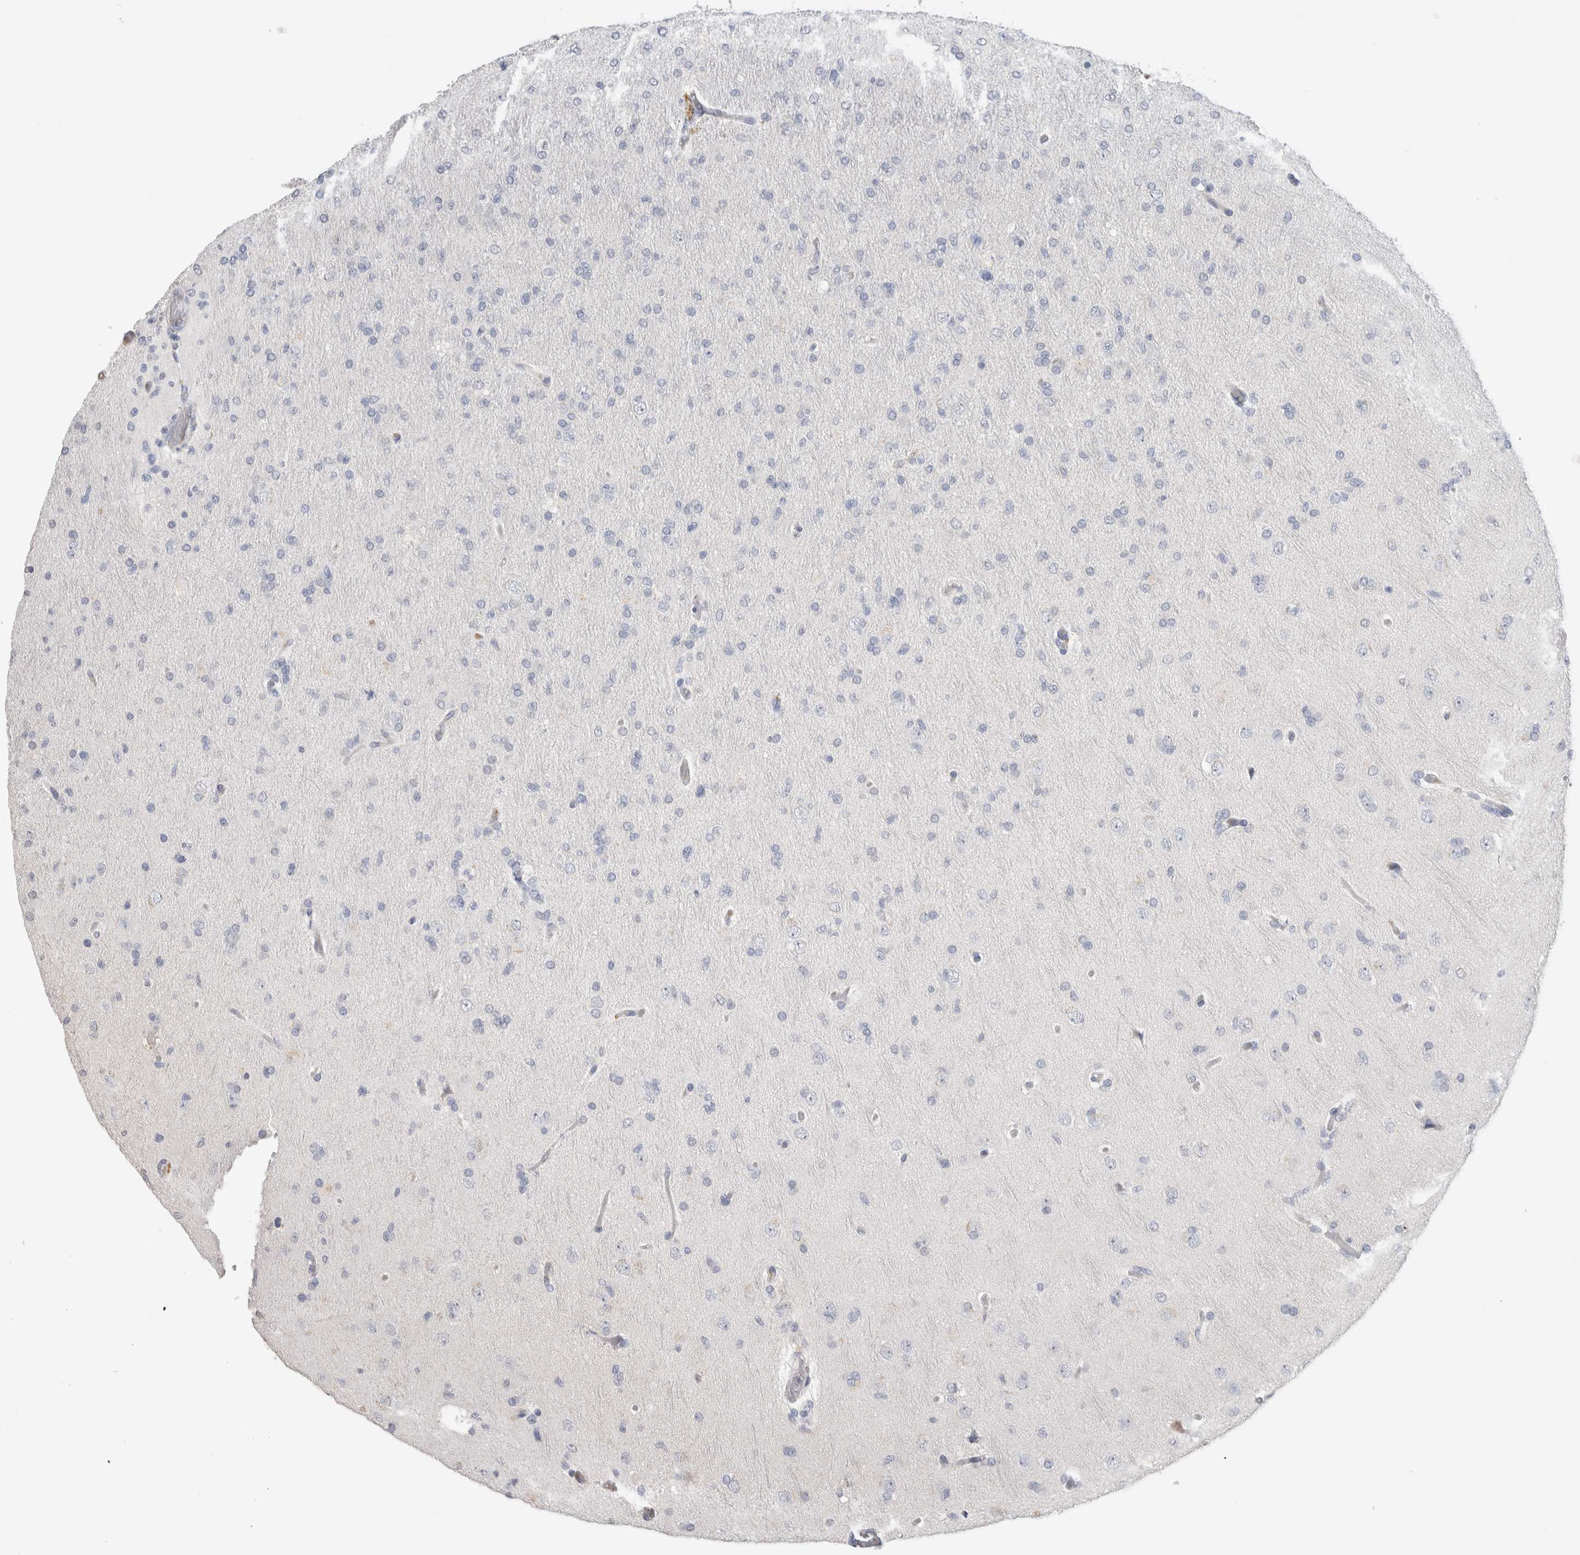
{"staining": {"intensity": "negative", "quantity": "none", "location": "none"}, "tissue": "glioma", "cell_type": "Tumor cells", "image_type": "cancer", "snomed": [{"axis": "morphology", "description": "Glioma, malignant, High grade"}, {"axis": "topography", "description": "Cerebral cortex"}], "caption": "There is no significant staining in tumor cells of glioma. The staining is performed using DAB (3,3'-diaminobenzidine) brown chromogen with nuclei counter-stained in using hematoxylin.", "gene": "SCGB1A1", "patient": {"sex": "female", "age": 36}}